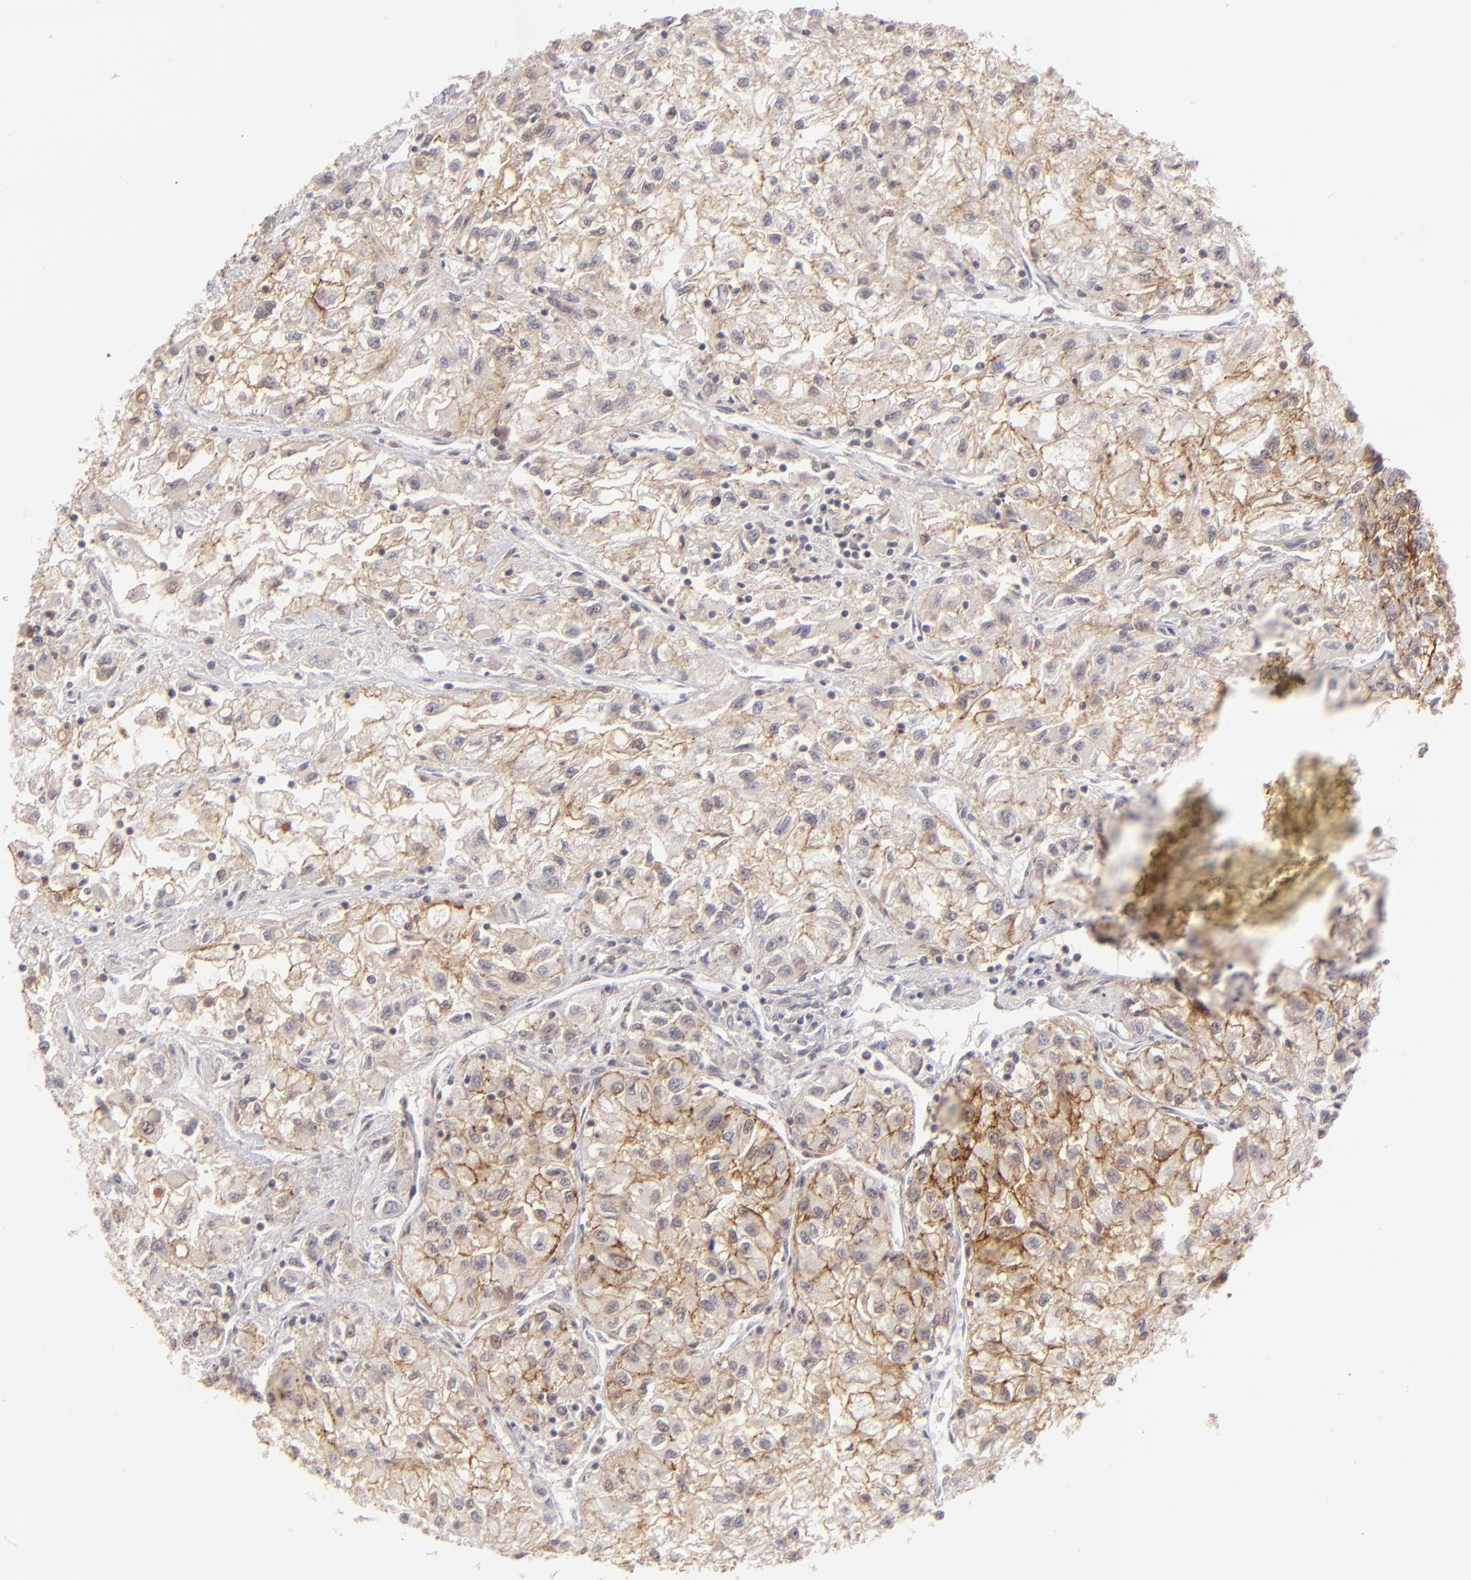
{"staining": {"intensity": "weak", "quantity": ">75%", "location": "cytoplasmic/membranous"}, "tissue": "renal cancer", "cell_type": "Tumor cells", "image_type": "cancer", "snomed": [{"axis": "morphology", "description": "Adenocarcinoma, NOS"}, {"axis": "topography", "description": "Kidney"}], "caption": "IHC (DAB) staining of renal cancer demonstrates weak cytoplasmic/membranous protein expression in approximately >75% of tumor cells.", "gene": "CLDN1", "patient": {"sex": "male", "age": 59}}